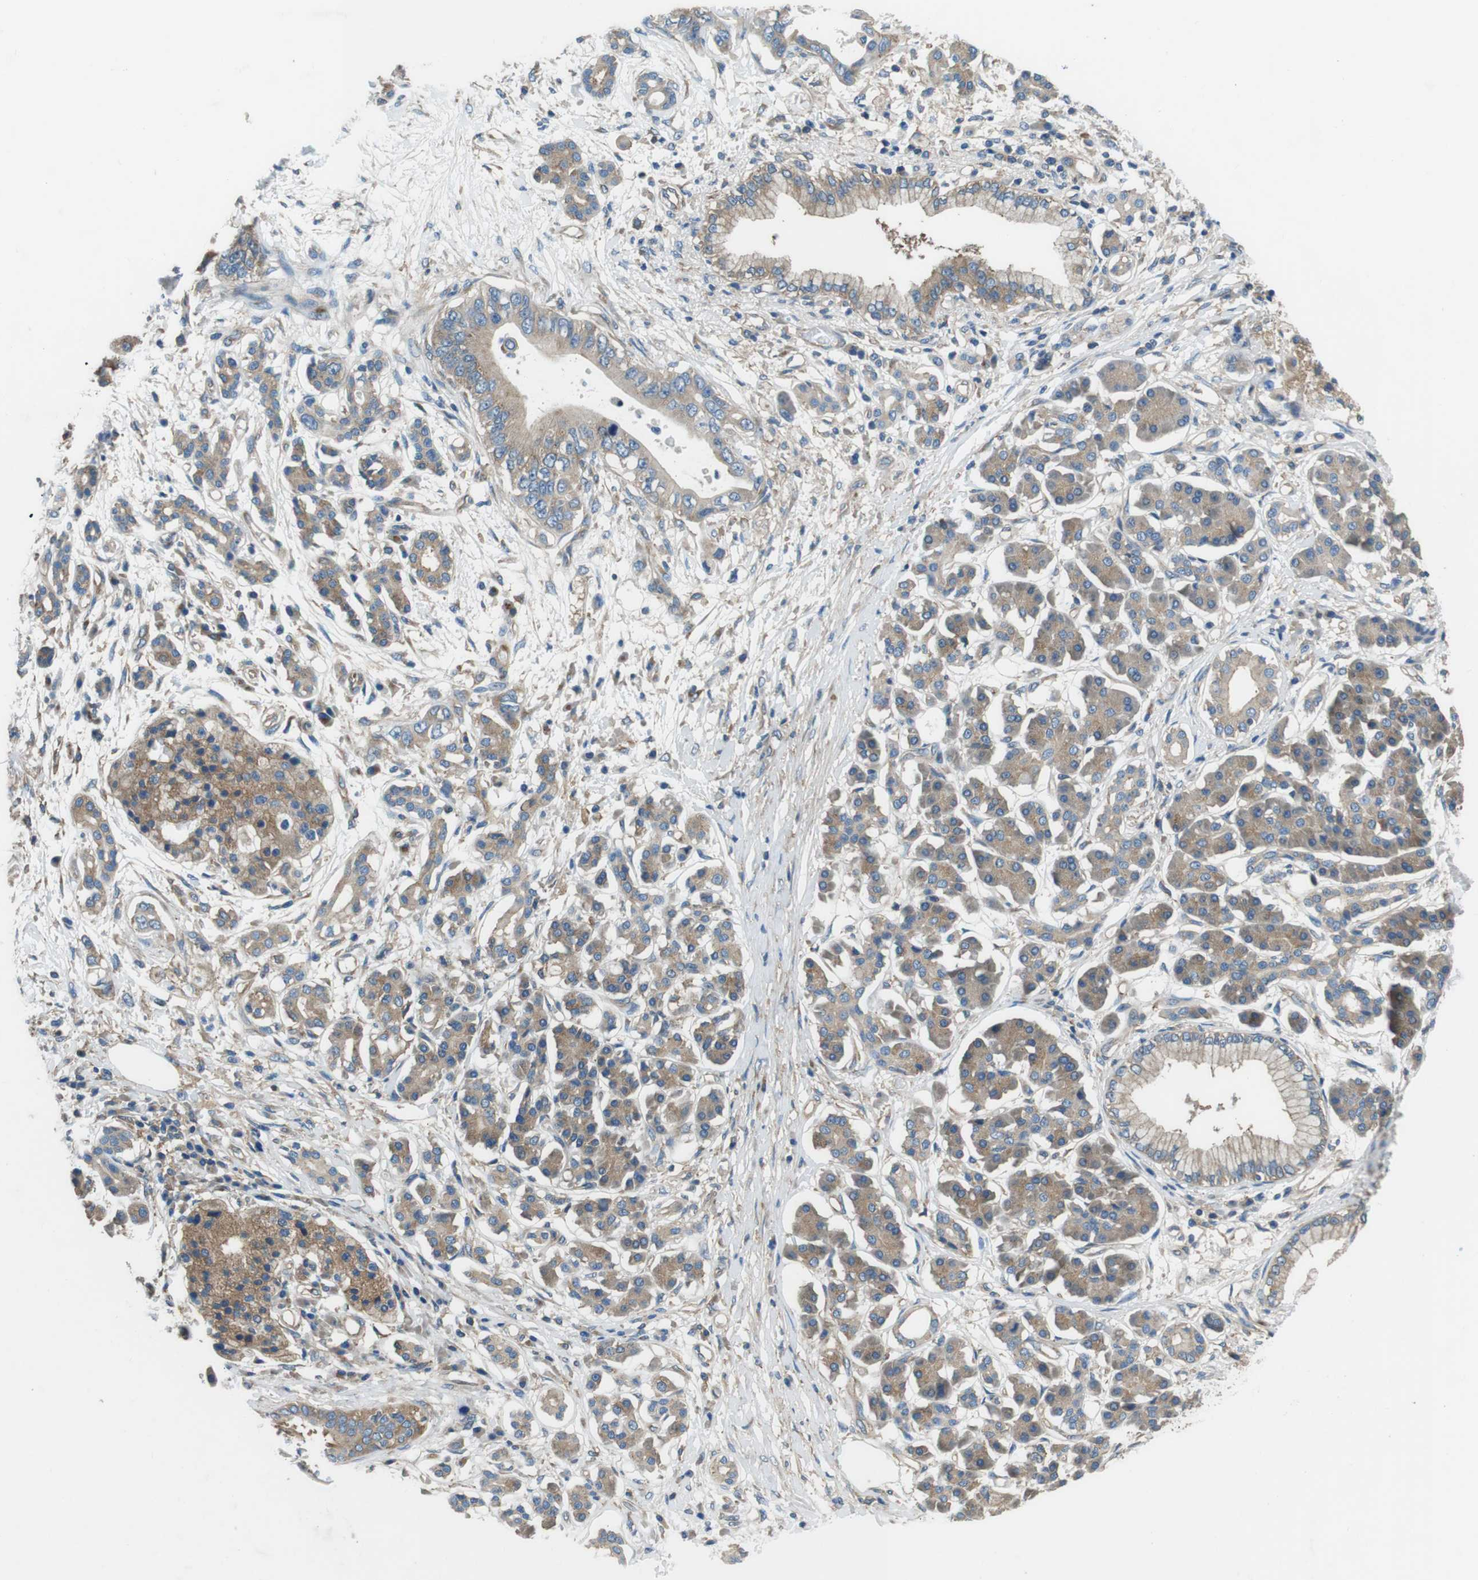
{"staining": {"intensity": "weak", "quantity": ">75%", "location": "cytoplasmic/membranous"}, "tissue": "pancreatic cancer", "cell_type": "Tumor cells", "image_type": "cancer", "snomed": [{"axis": "morphology", "description": "Adenocarcinoma, NOS"}, {"axis": "topography", "description": "Pancreas"}], "caption": "High-power microscopy captured an IHC image of pancreatic adenocarcinoma, revealing weak cytoplasmic/membranous positivity in approximately >75% of tumor cells.", "gene": "DENND4C", "patient": {"sex": "male", "age": 77}}